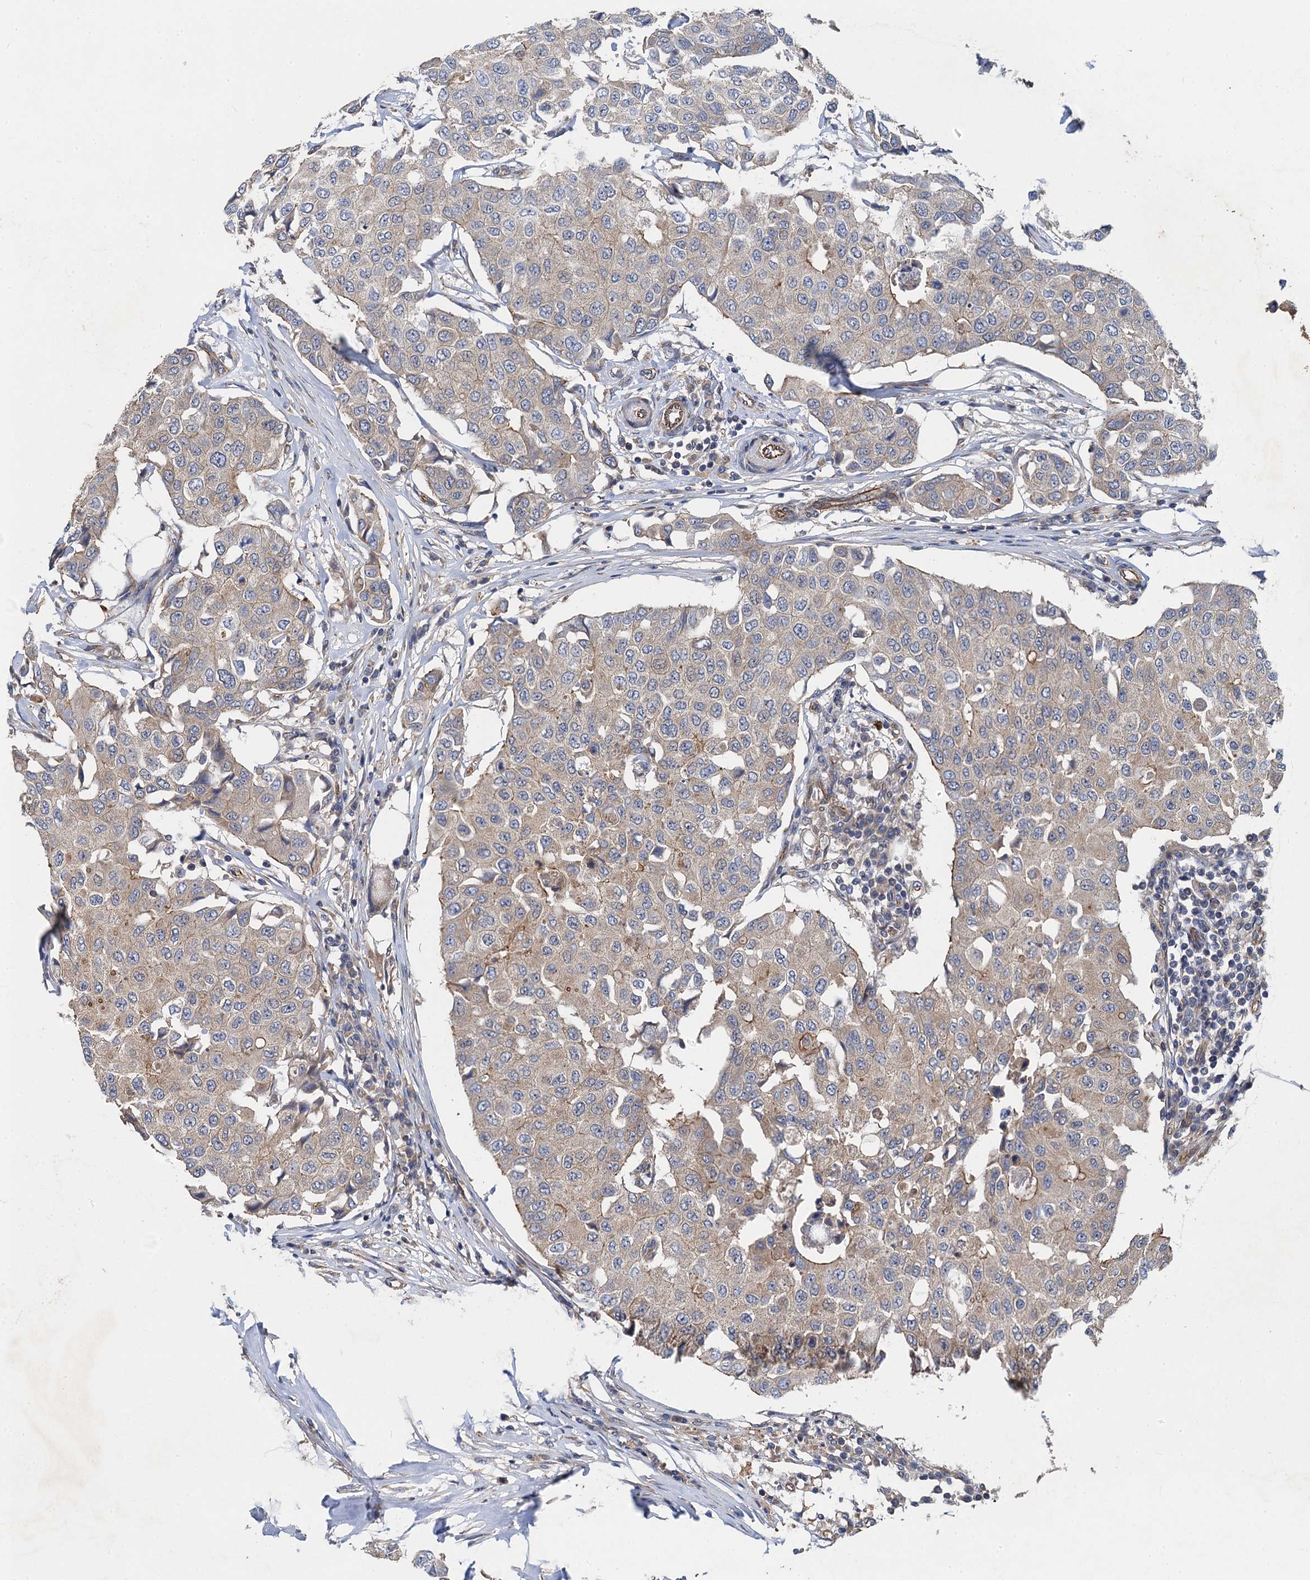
{"staining": {"intensity": "weak", "quantity": "<25%", "location": "cytoplasmic/membranous"}, "tissue": "breast cancer", "cell_type": "Tumor cells", "image_type": "cancer", "snomed": [{"axis": "morphology", "description": "Duct carcinoma"}, {"axis": "topography", "description": "Breast"}], "caption": "High power microscopy photomicrograph of an immunohistochemistry (IHC) photomicrograph of invasive ductal carcinoma (breast), revealing no significant staining in tumor cells.", "gene": "PJA2", "patient": {"sex": "female", "age": 80}}